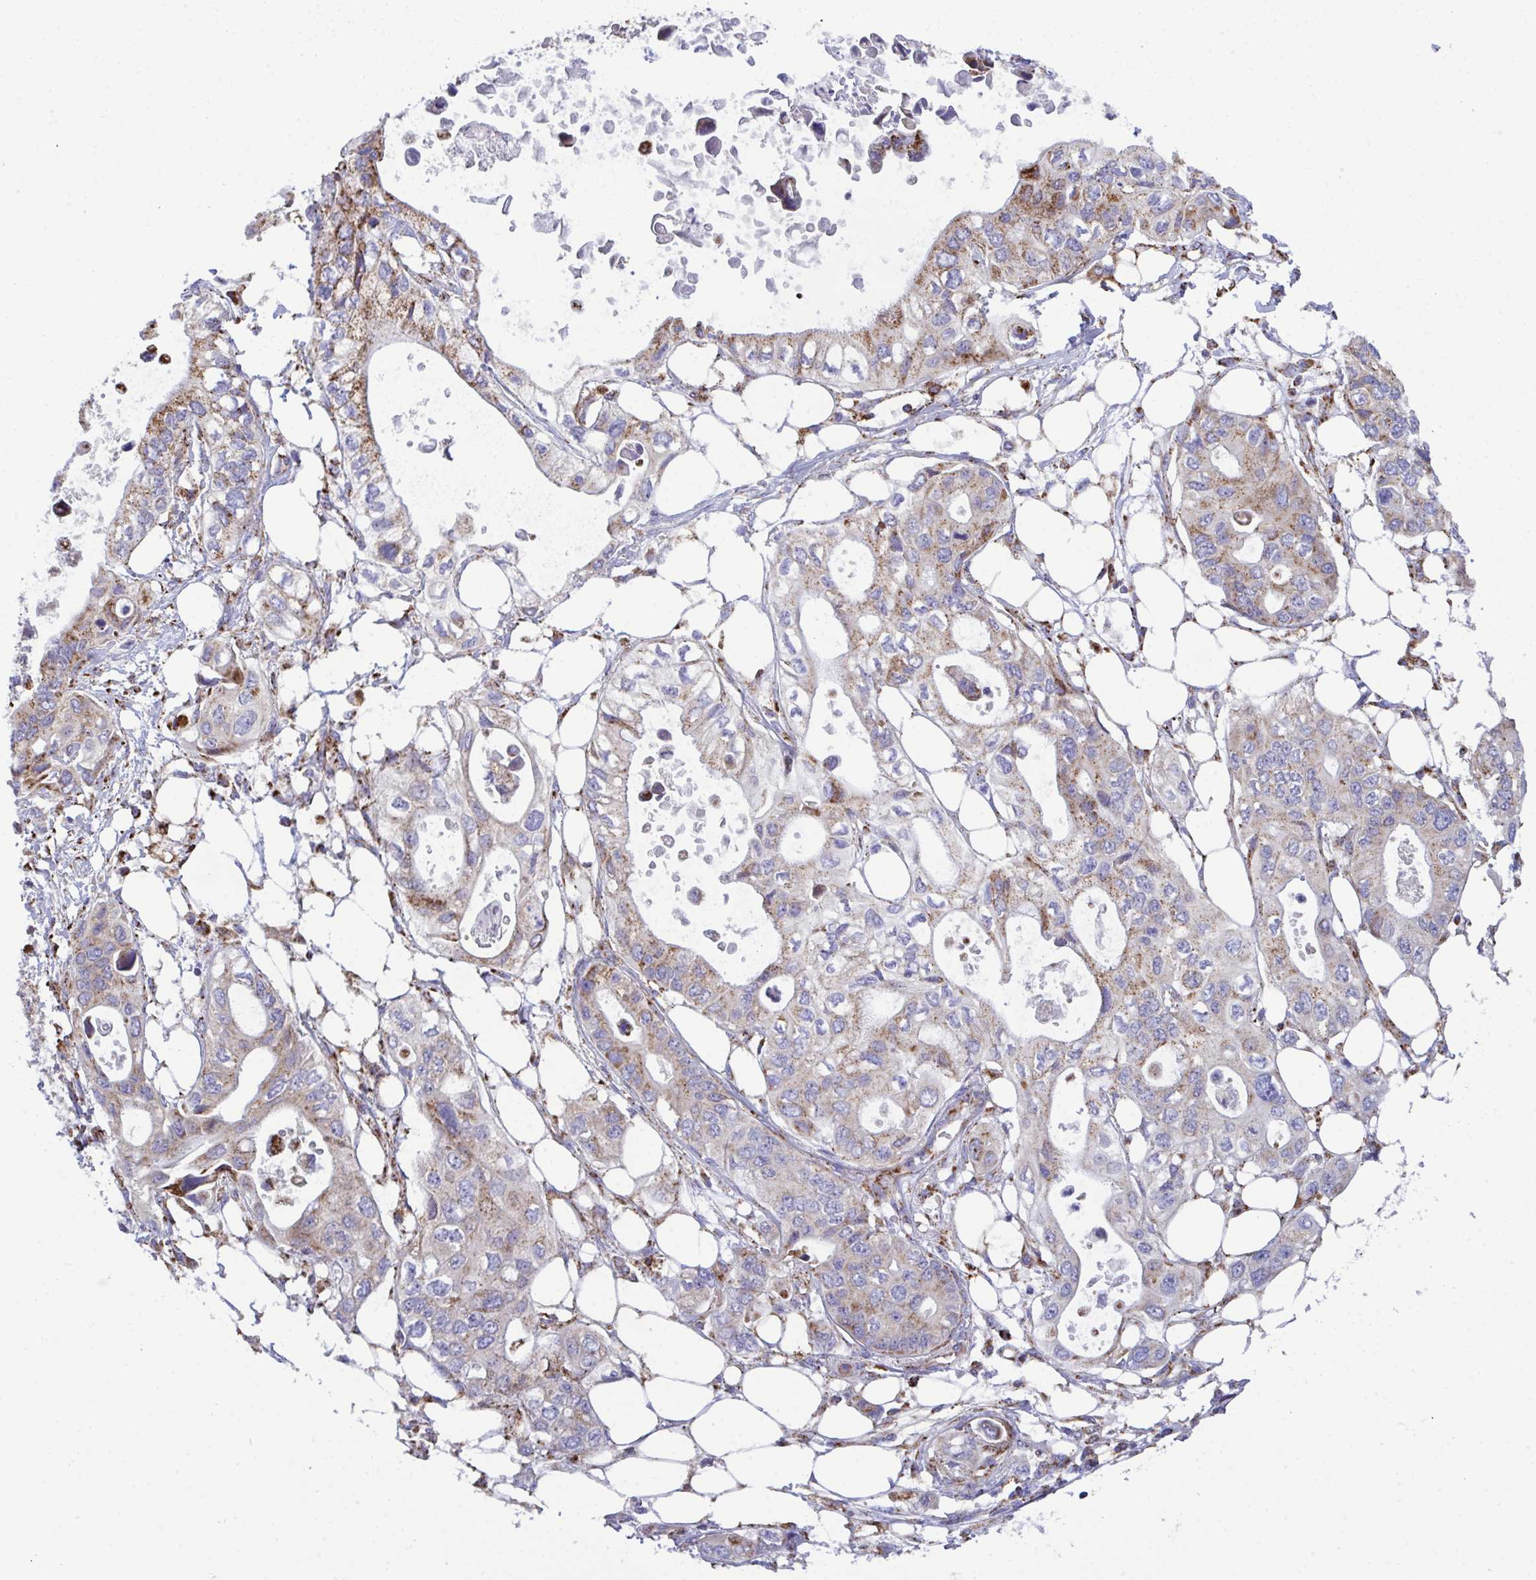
{"staining": {"intensity": "moderate", "quantity": ">75%", "location": "cytoplasmic/membranous"}, "tissue": "pancreatic cancer", "cell_type": "Tumor cells", "image_type": "cancer", "snomed": [{"axis": "morphology", "description": "Adenocarcinoma, NOS"}, {"axis": "topography", "description": "Pancreas"}], "caption": "Moderate cytoplasmic/membranous expression for a protein is present in about >75% of tumor cells of pancreatic cancer (adenocarcinoma) using immunohistochemistry (IHC).", "gene": "CSDE1", "patient": {"sex": "female", "age": 63}}